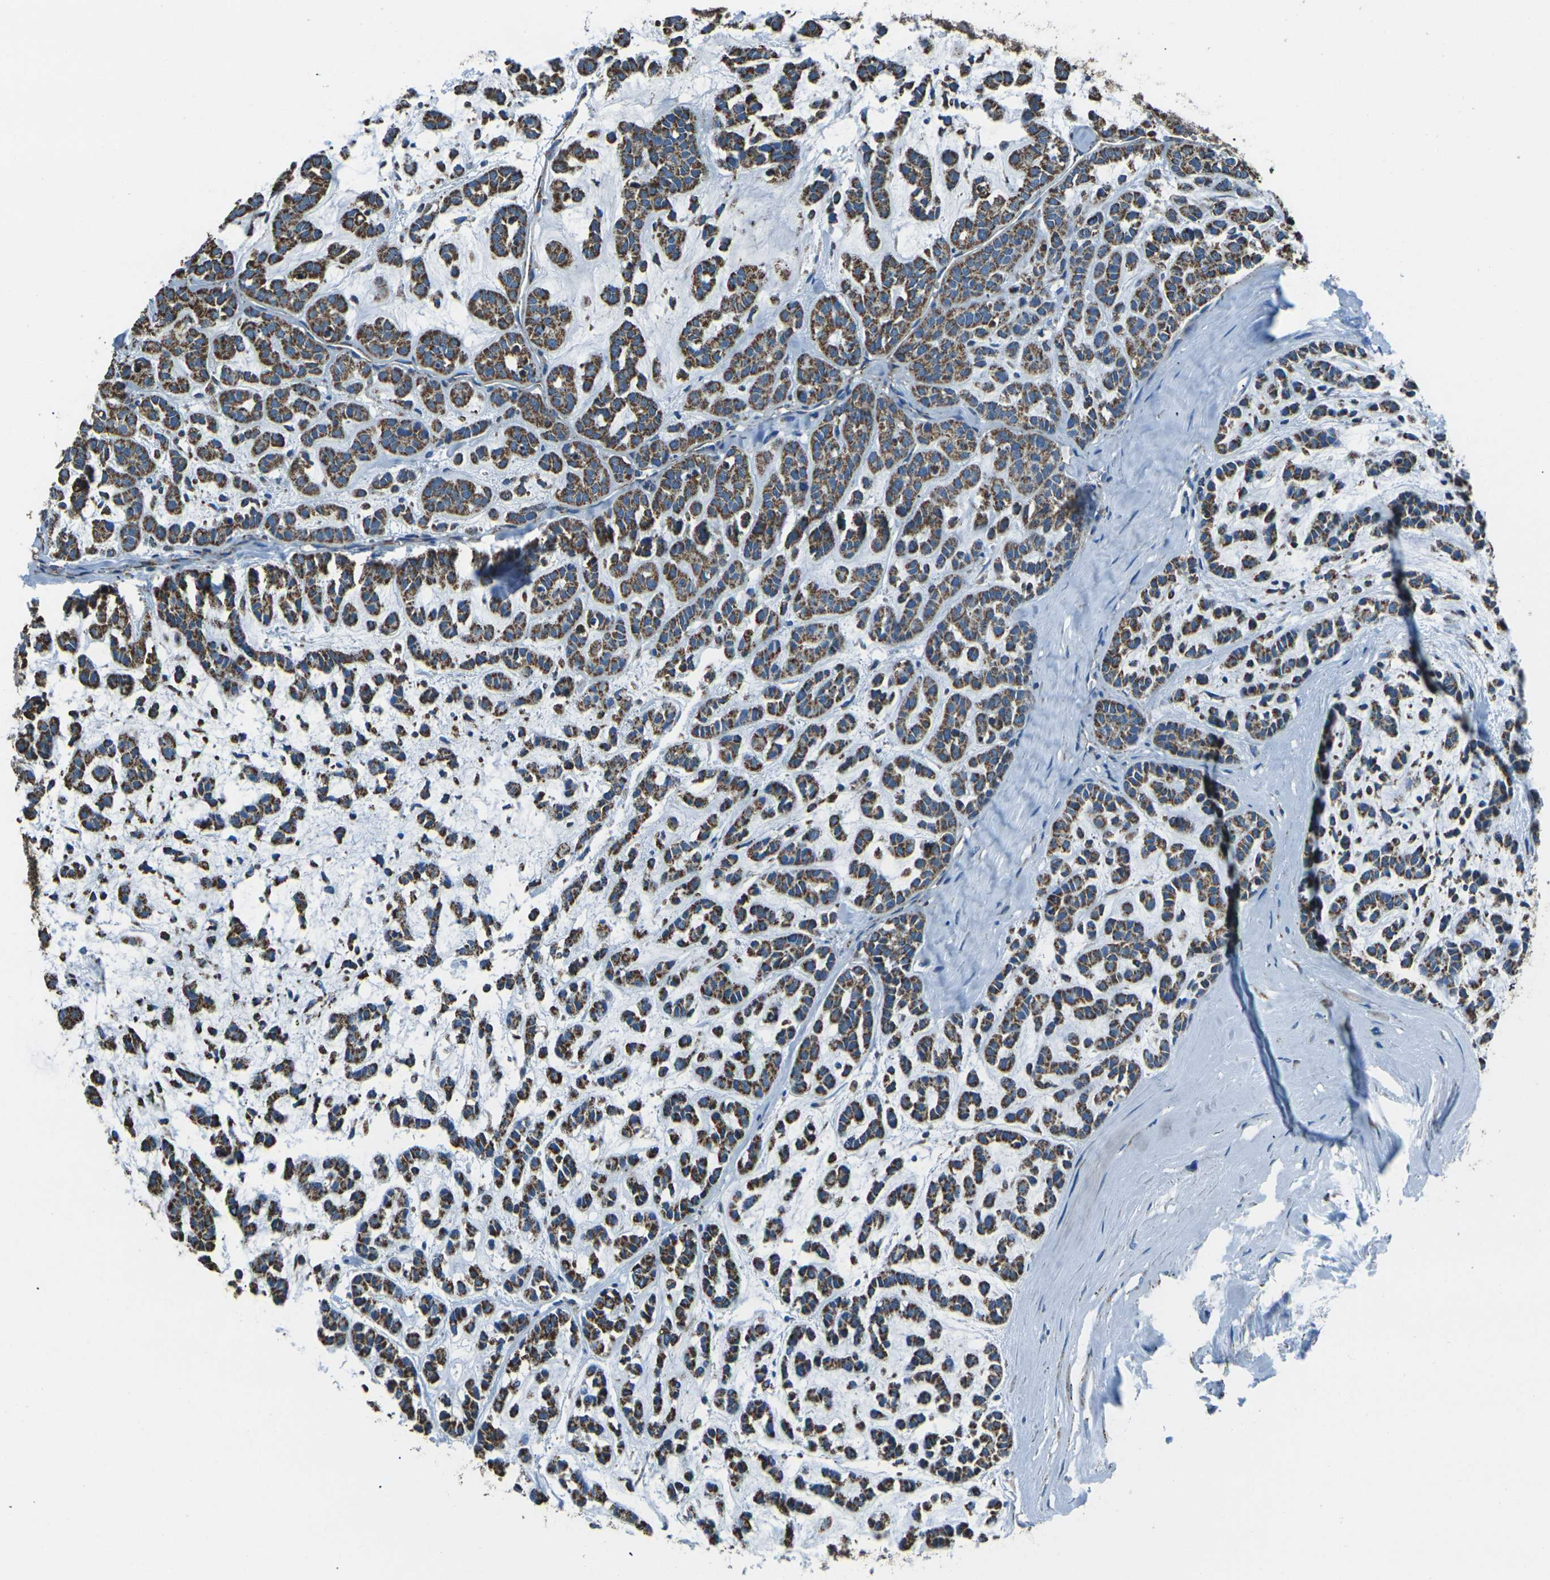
{"staining": {"intensity": "strong", "quantity": ">75%", "location": "cytoplasmic/membranous"}, "tissue": "head and neck cancer", "cell_type": "Tumor cells", "image_type": "cancer", "snomed": [{"axis": "morphology", "description": "Adenocarcinoma, NOS"}, {"axis": "morphology", "description": "Adenoma, NOS"}, {"axis": "topography", "description": "Head-Neck"}], "caption": "The image demonstrates a brown stain indicating the presence of a protein in the cytoplasmic/membranous of tumor cells in adenocarcinoma (head and neck).", "gene": "IRF3", "patient": {"sex": "female", "age": 55}}